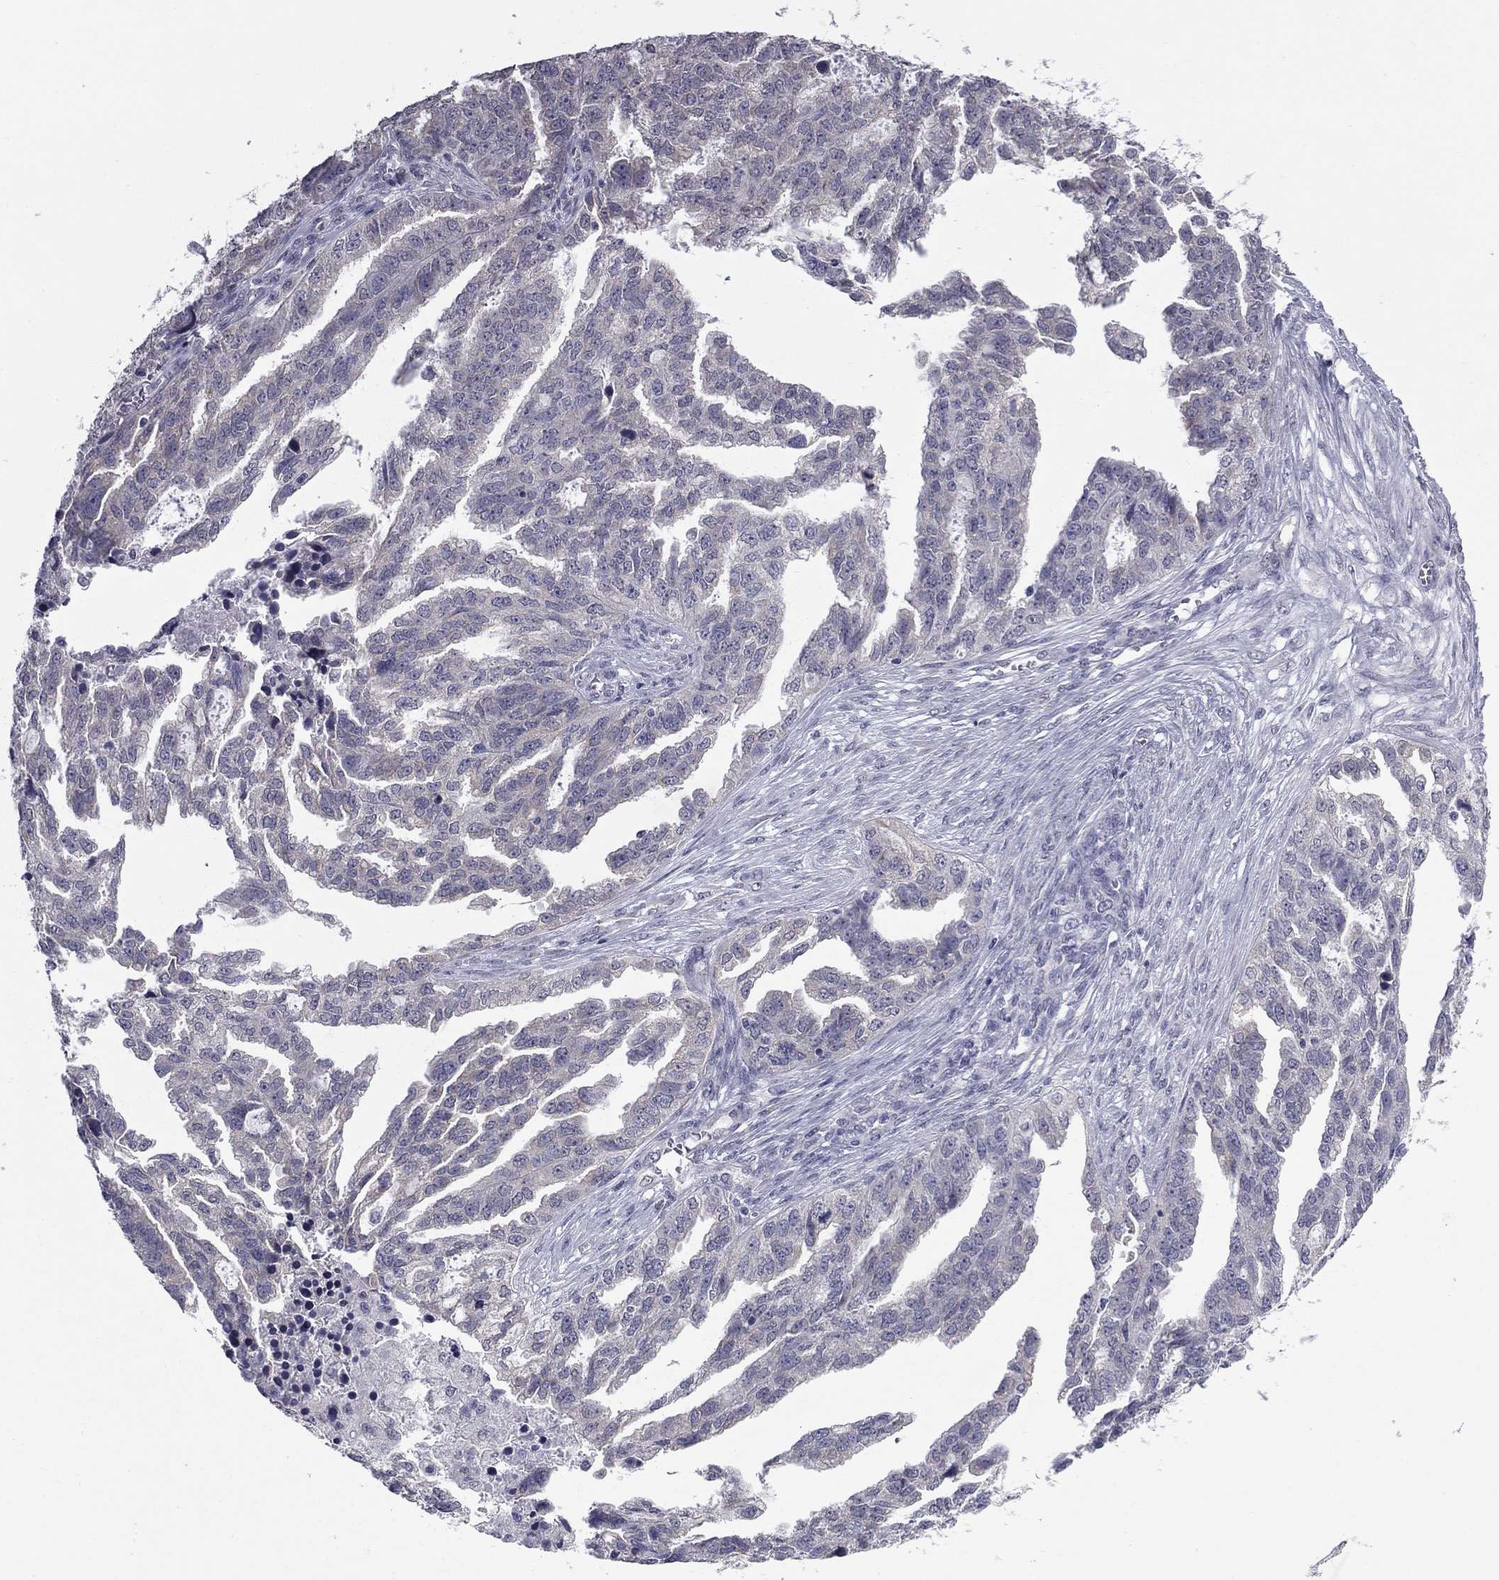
{"staining": {"intensity": "weak", "quantity": "<25%", "location": "cytoplasmic/membranous"}, "tissue": "ovarian cancer", "cell_type": "Tumor cells", "image_type": "cancer", "snomed": [{"axis": "morphology", "description": "Cystadenocarcinoma, serous, NOS"}, {"axis": "topography", "description": "Ovary"}], "caption": "Immunohistochemical staining of serous cystadenocarcinoma (ovarian) reveals no significant positivity in tumor cells.", "gene": "PRRT2", "patient": {"sex": "female", "age": 51}}